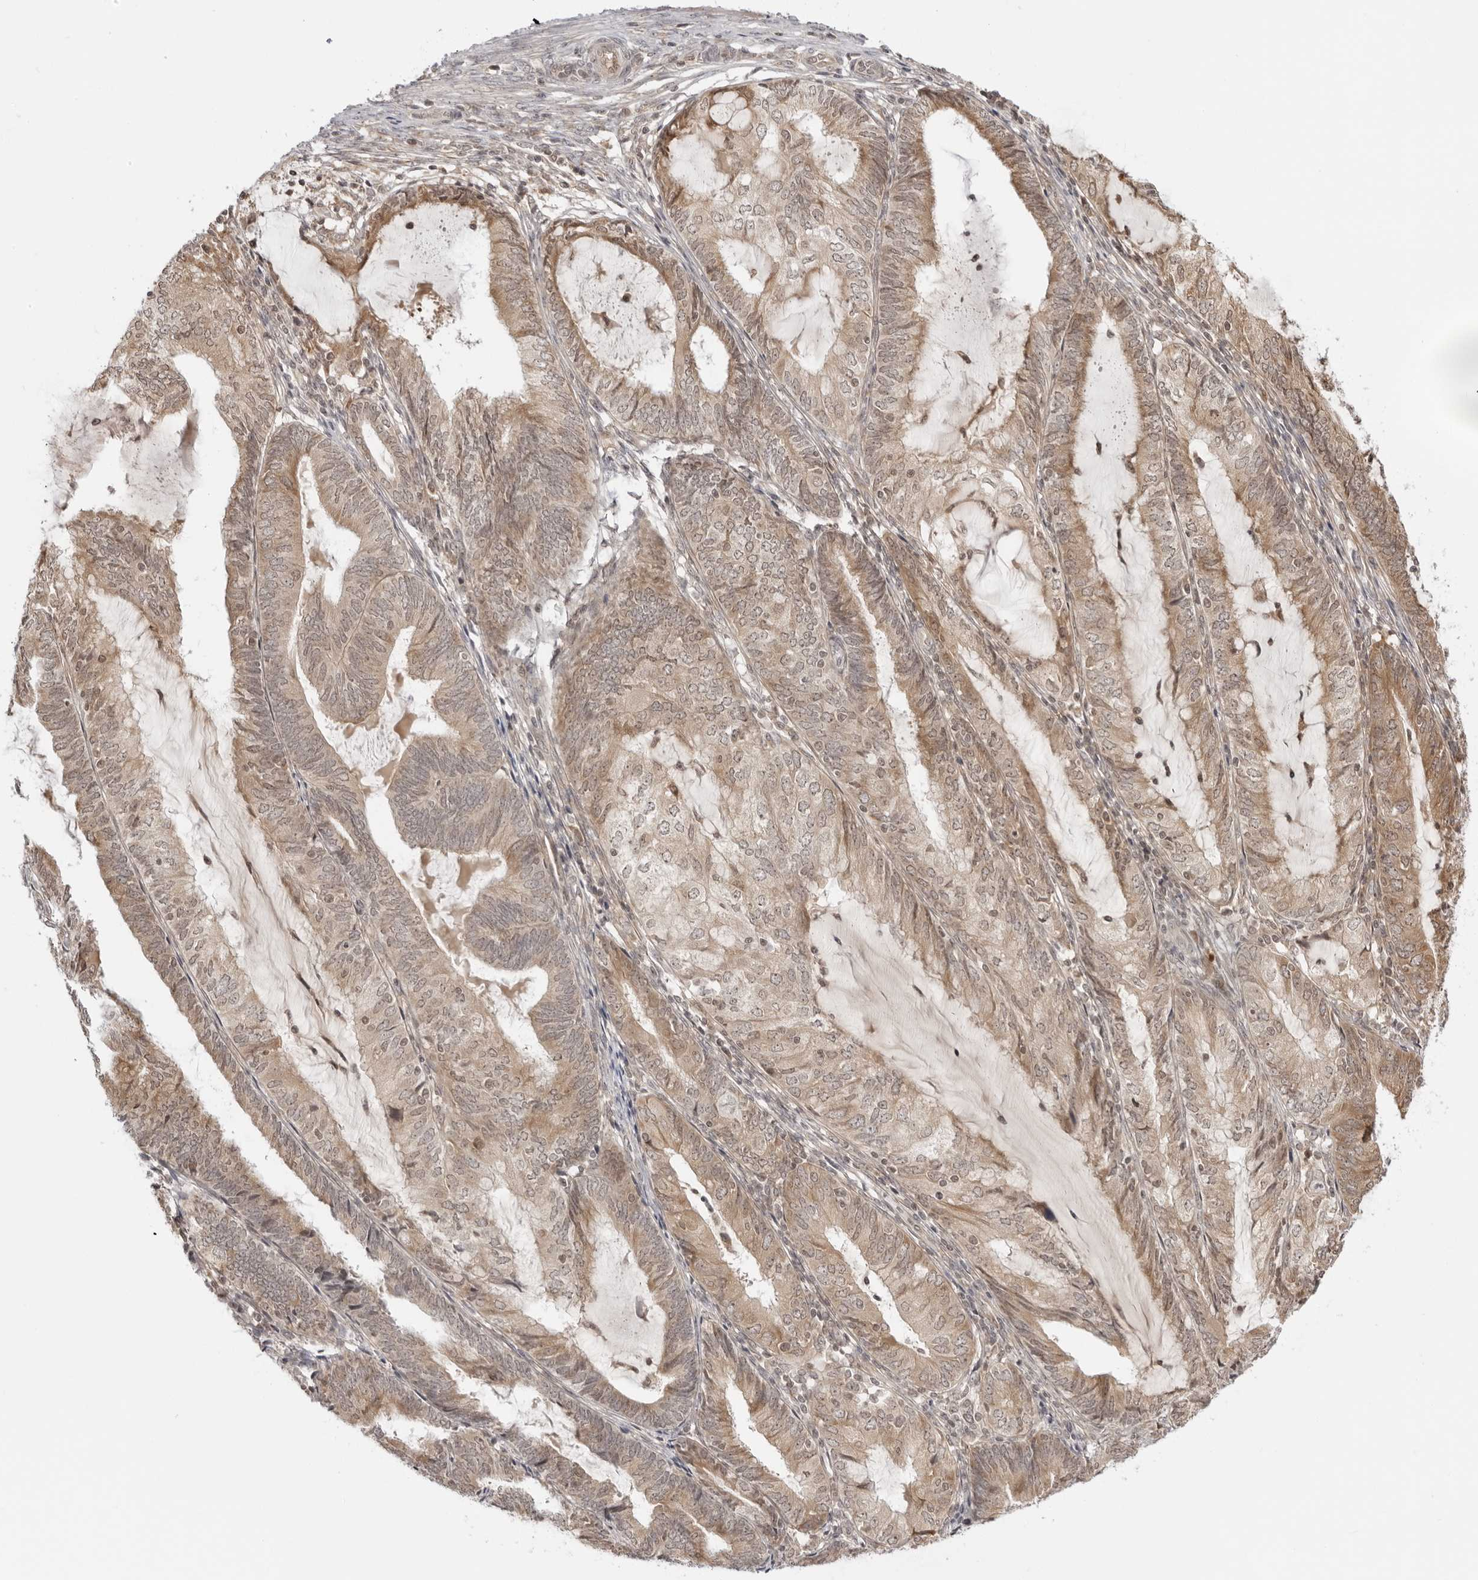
{"staining": {"intensity": "moderate", "quantity": ">75%", "location": "cytoplasmic/membranous"}, "tissue": "endometrial cancer", "cell_type": "Tumor cells", "image_type": "cancer", "snomed": [{"axis": "morphology", "description": "Adenocarcinoma, NOS"}, {"axis": "topography", "description": "Endometrium"}], "caption": "The image demonstrates immunohistochemical staining of adenocarcinoma (endometrial). There is moderate cytoplasmic/membranous staining is seen in approximately >75% of tumor cells. Nuclei are stained in blue.", "gene": "PRRC2C", "patient": {"sex": "female", "age": 81}}